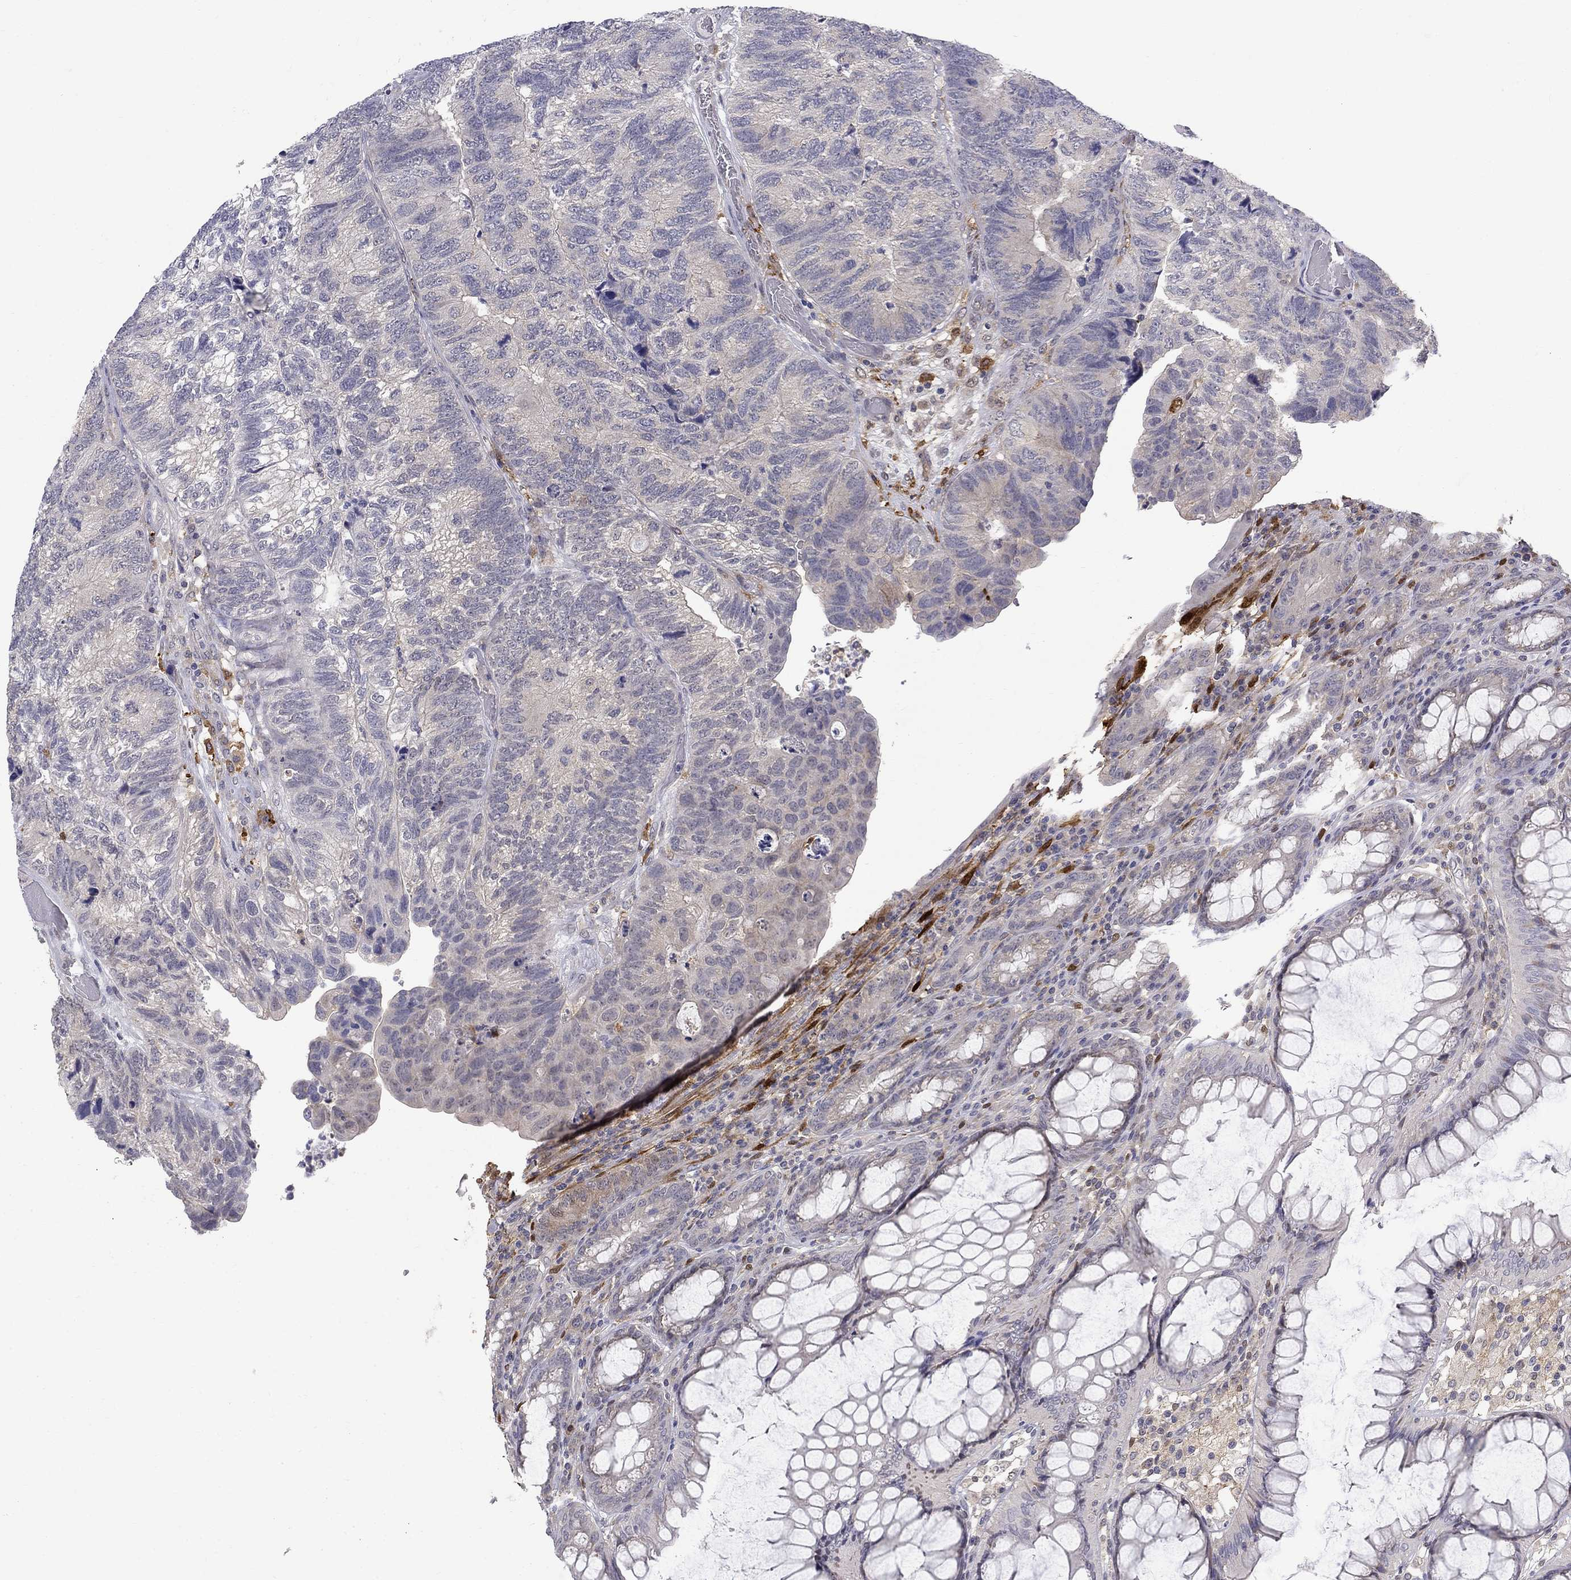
{"staining": {"intensity": "weak", "quantity": "<25%", "location": "cytoplasmic/membranous"}, "tissue": "colorectal cancer", "cell_type": "Tumor cells", "image_type": "cancer", "snomed": [{"axis": "morphology", "description": "Adenocarcinoma, NOS"}, {"axis": "topography", "description": "Colon"}], "caption": "High power microscopy photomicrograph of an immunohistochemistry (IHC) micrograph of colorectal cancer (adenocarcinoma), revealing no significant staining in tumor cells. Brightfield microscopy of immunohistochemistry (IHC) stained with DAB (brown) and hematoxylin (blue), captured at high magnification.", "gene": "PCBP3", "patient": {"sex": "female", "age": 67}}